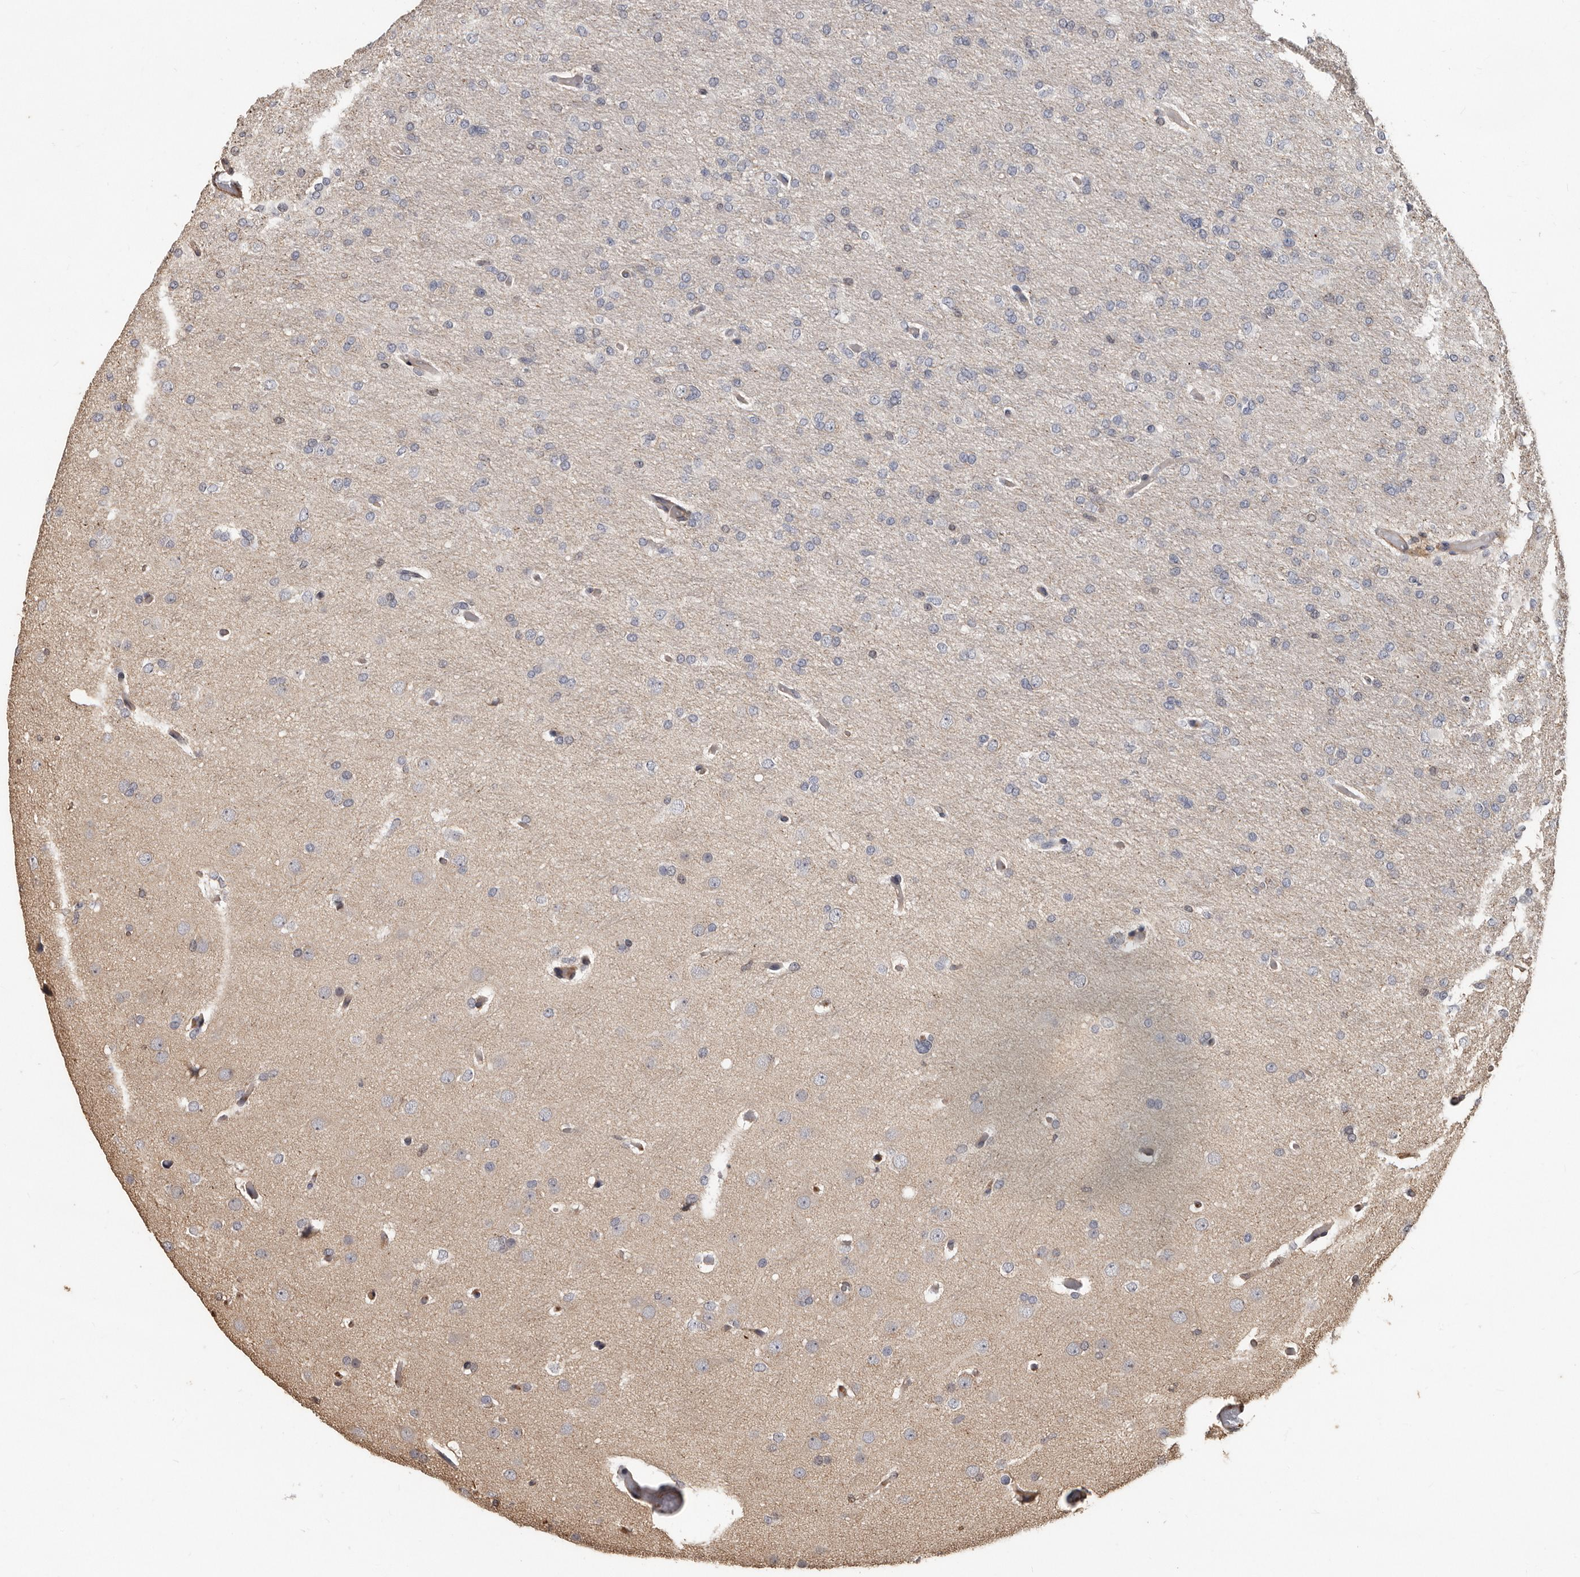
{"staining": {"intensity": "negative", "quantity": "none", "location": "none"}, "tissue": "glioma", "cell_type": "Tumor cells", "image_type": "cancer", "snomed": [{"axis": "morphology", "description": "Glioma, malignant, High grade"}, {"axis": "topography", "description": "Cerebral cortex"}], "caption": "Protein analysis of glioma displays no significant positivity in tumor cells. Brightfield microscopy of IHC stained with DAB (3,3'-diaminobenzidine) (brown) and hematoxylin (blue), captured at high magnification.", "gene": "GSK3A", "patient": {"sex": "female", "age": 36}}